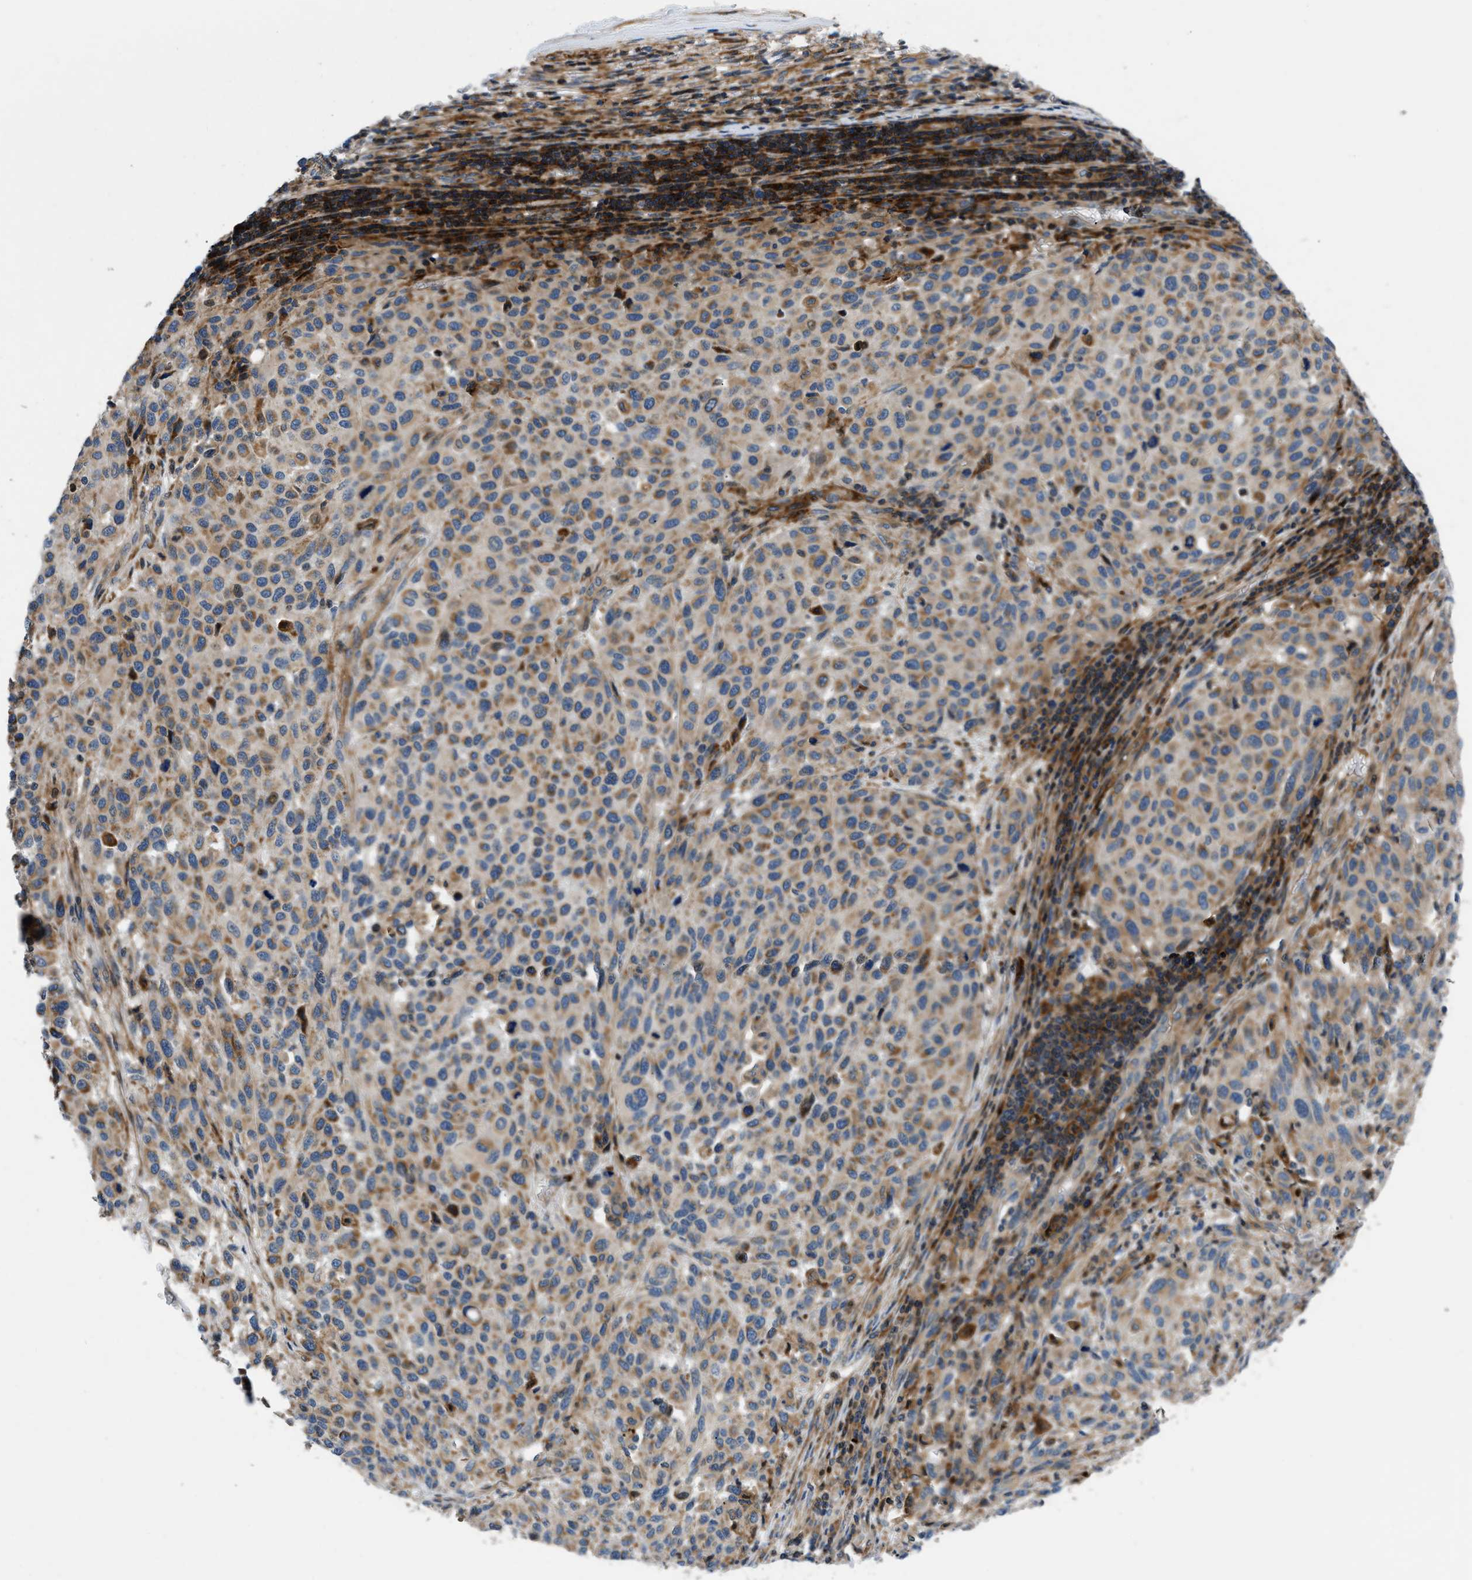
{"staining": {"intensity": "moderate", "quantity": ">75%", "location": "cytoplasmic/membranous"}, "tissue": "melanoma", "cell_type": "Tumor cells", "image_type": "cancer", "snomed": [{"axis": "morphology", "description": "Malignant melanoma, Metastatic site"}, {"axis": "topography", "description": "Lymph node"}], "caption": "High-power microscopy captured an immunohistochemistry histopathology image of malignant melanoma (metastatic site), revealing moderate cytoplasmic/membranous expression in approximately >75% of tumor cells. (DAB IHC, brown staining for protein, blue staining for nuclei).", "gene": "DHODH", "patient": {"sex": "male", "age": 61}}